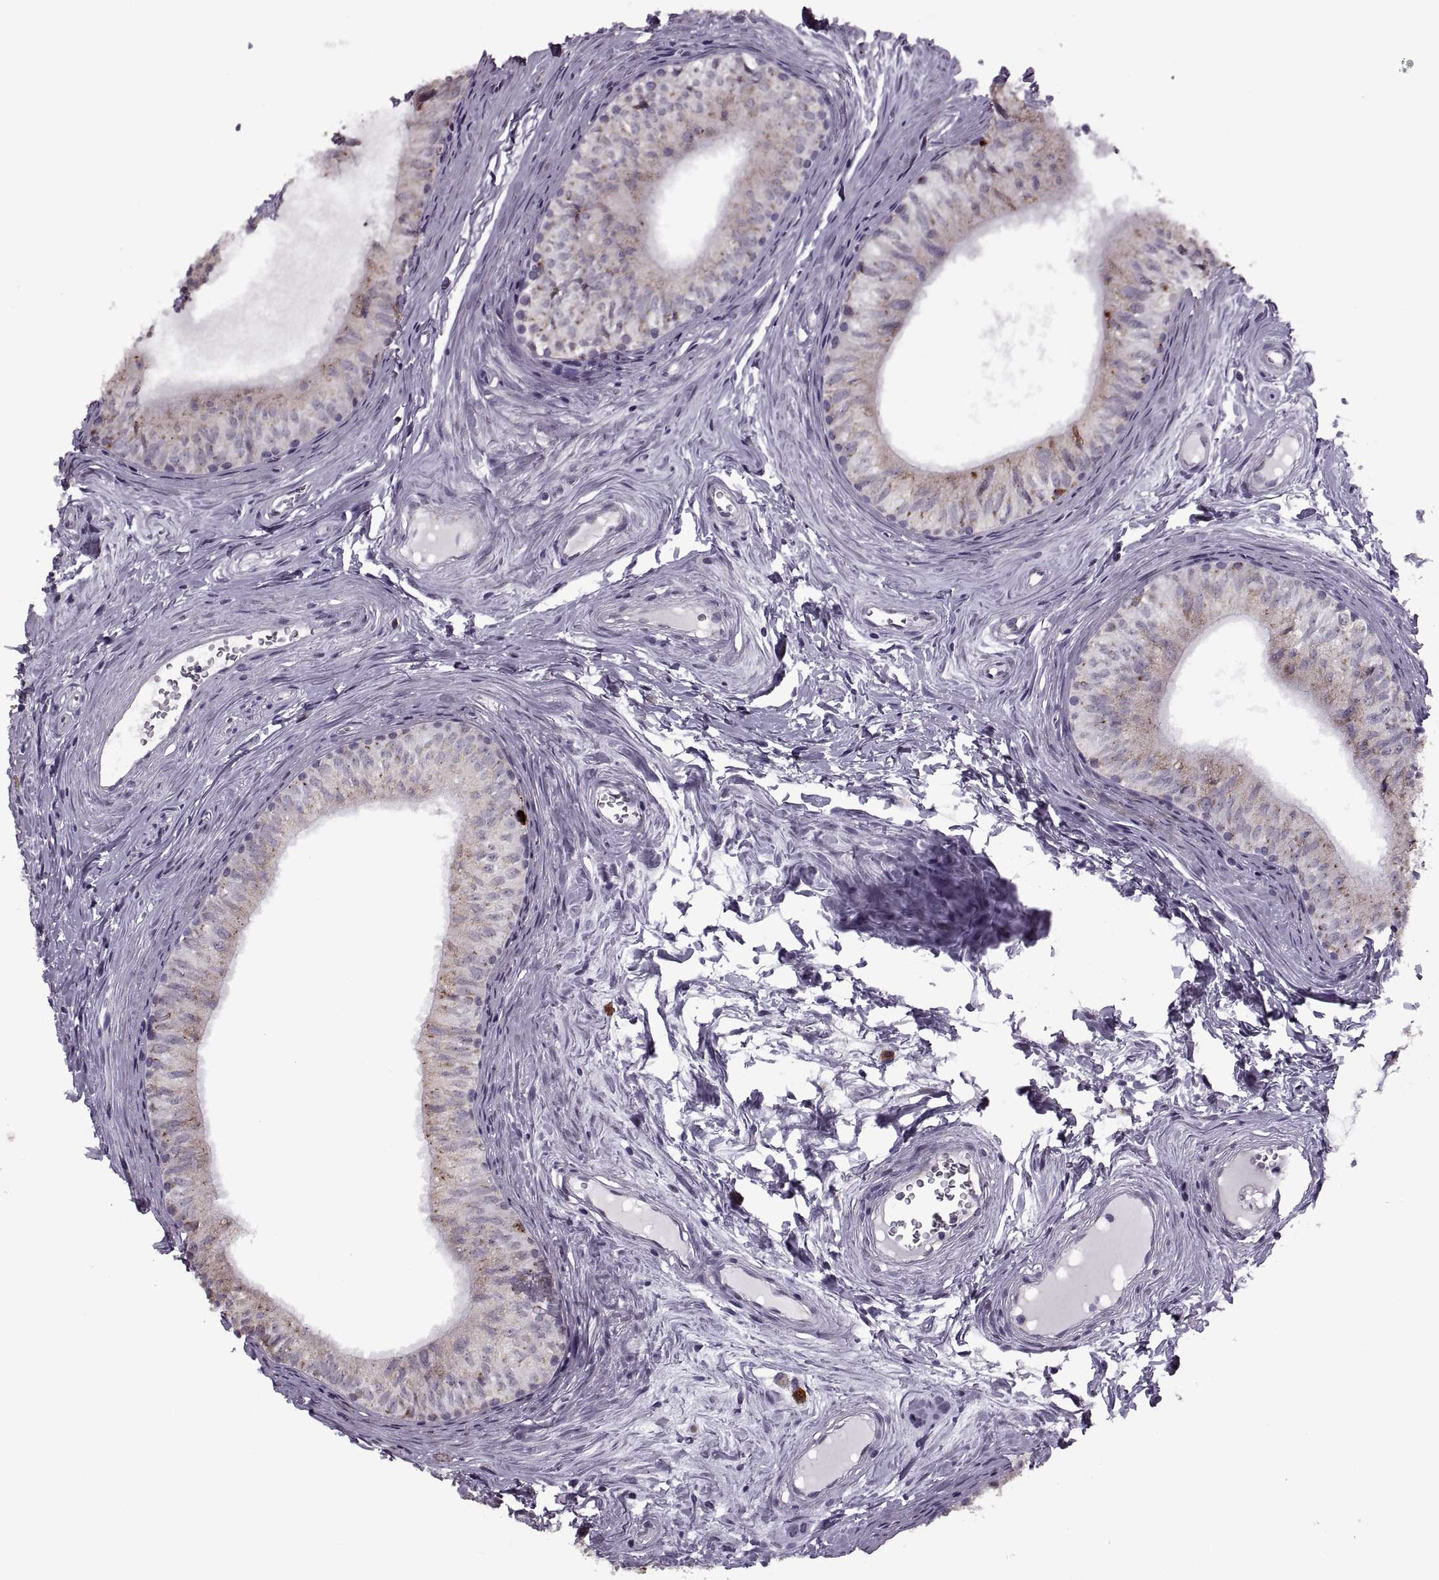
{"staining": {"intensity": "moderate", "quantity": "25%-75%", "location": "cytoplasmic/membranous"}, "tissue": "epididymis", "cell_type": "Glandular cells", "image_type": "normal", "snomed": [{"axis": "morphology", "description": "Normal tissue, NOS"}, {"axis": "topography", "description": "Epididymis"}], "caption": "Immunohistochemistry of benign human epididymis displays medium levels of moderate cytoplasmic/membranous staining in approximately 25%-75% of glandular cells.", "gene": "PRSS37", "patient": {"sex": "male", "age": 52}}